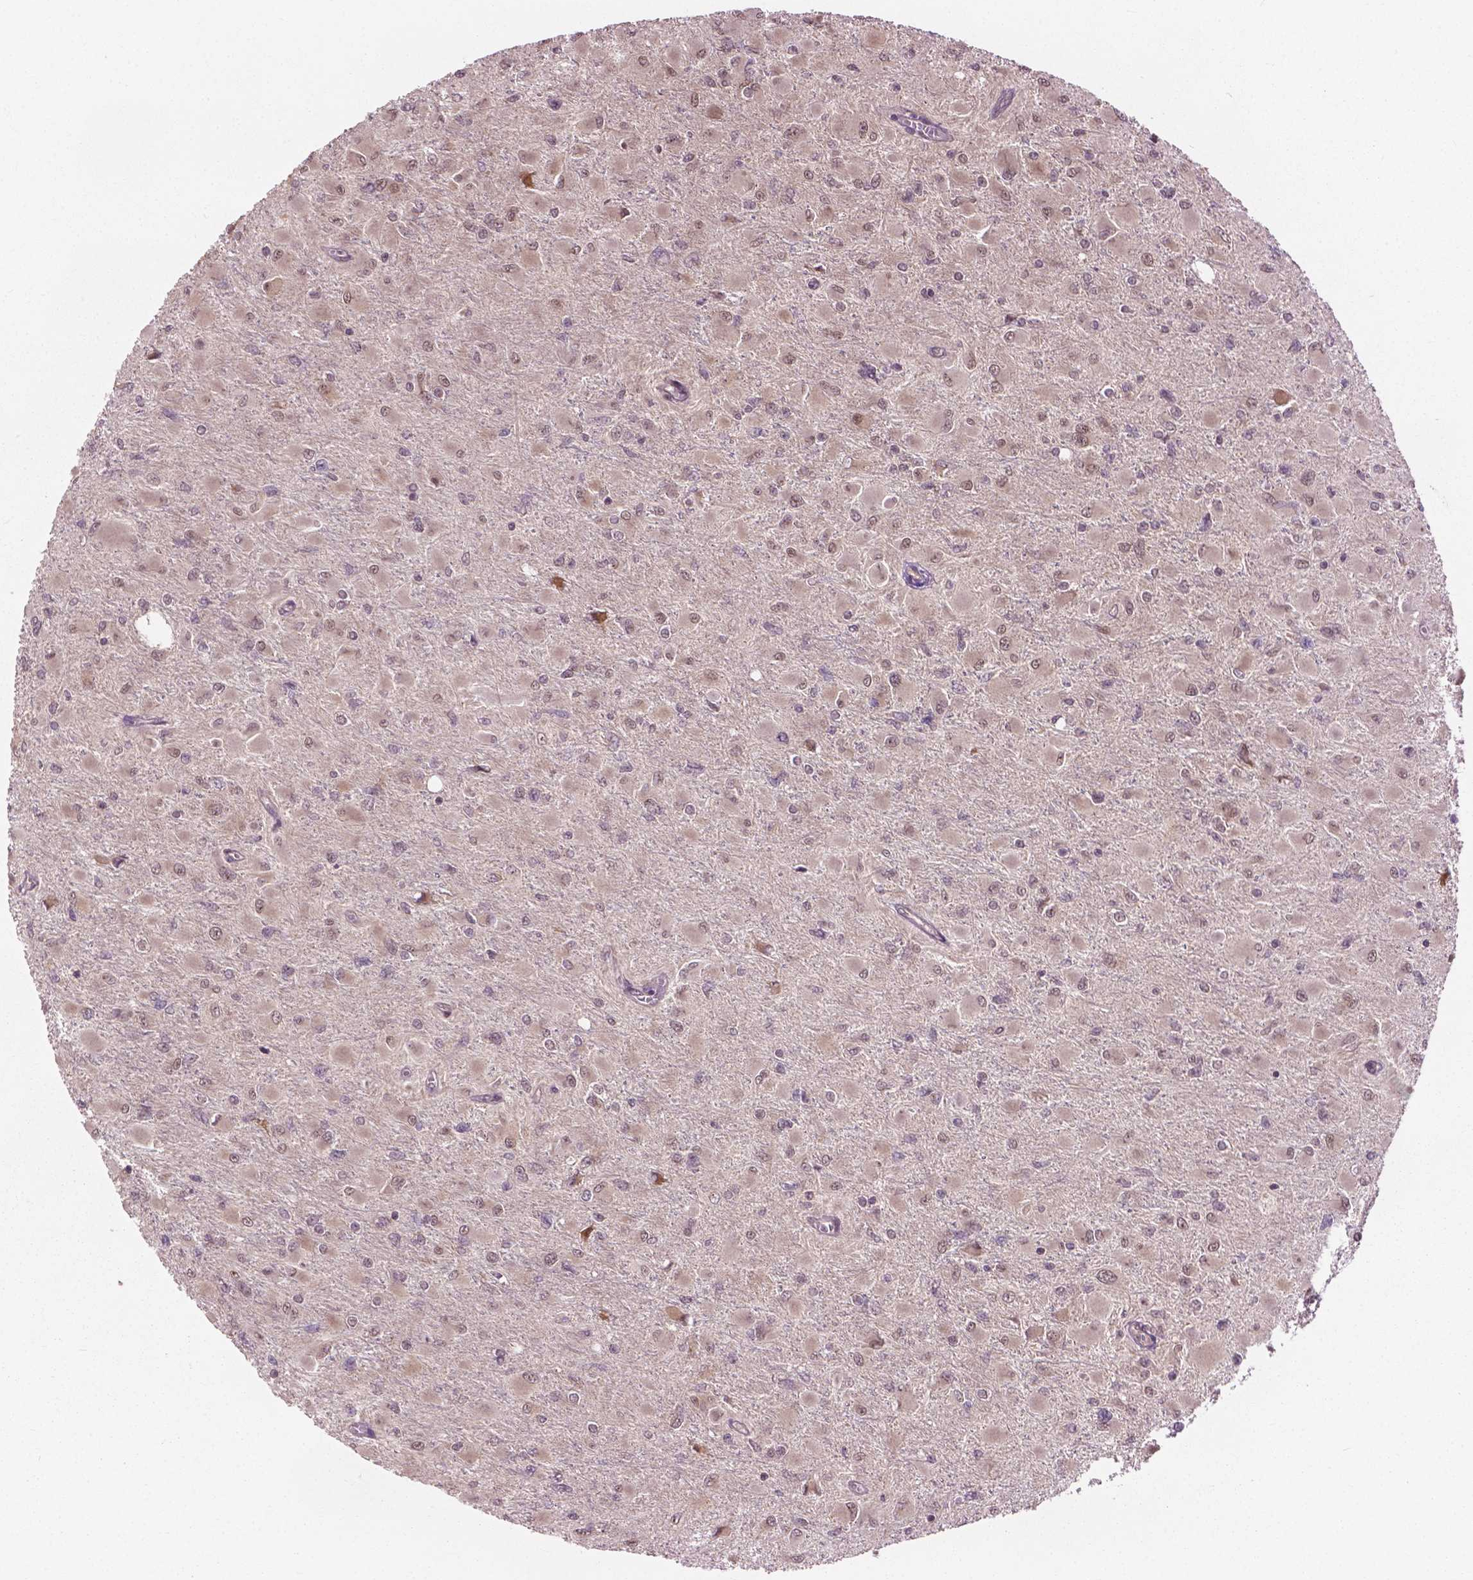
{"staining": {"intensity": "moderate", "quantity": "<25%", "location": "nuclear"}, "tissue": "glioma", "cell_type": "Tumor cells", "image_type": "cancer", "snomed": [{"axis": "morphology", "description": "Glioma, malignant, High grade"}, {"axis": "topography", "description": "Cerebral cortex"}], "caption": "Malignant glioma (high-grade) stained for a protein (brown) shows moderate nuclear positive staining in approximately <25% of tumor cells.", "gene": "PPP1CB", "patient": {"sex": "female", "age": 36}}